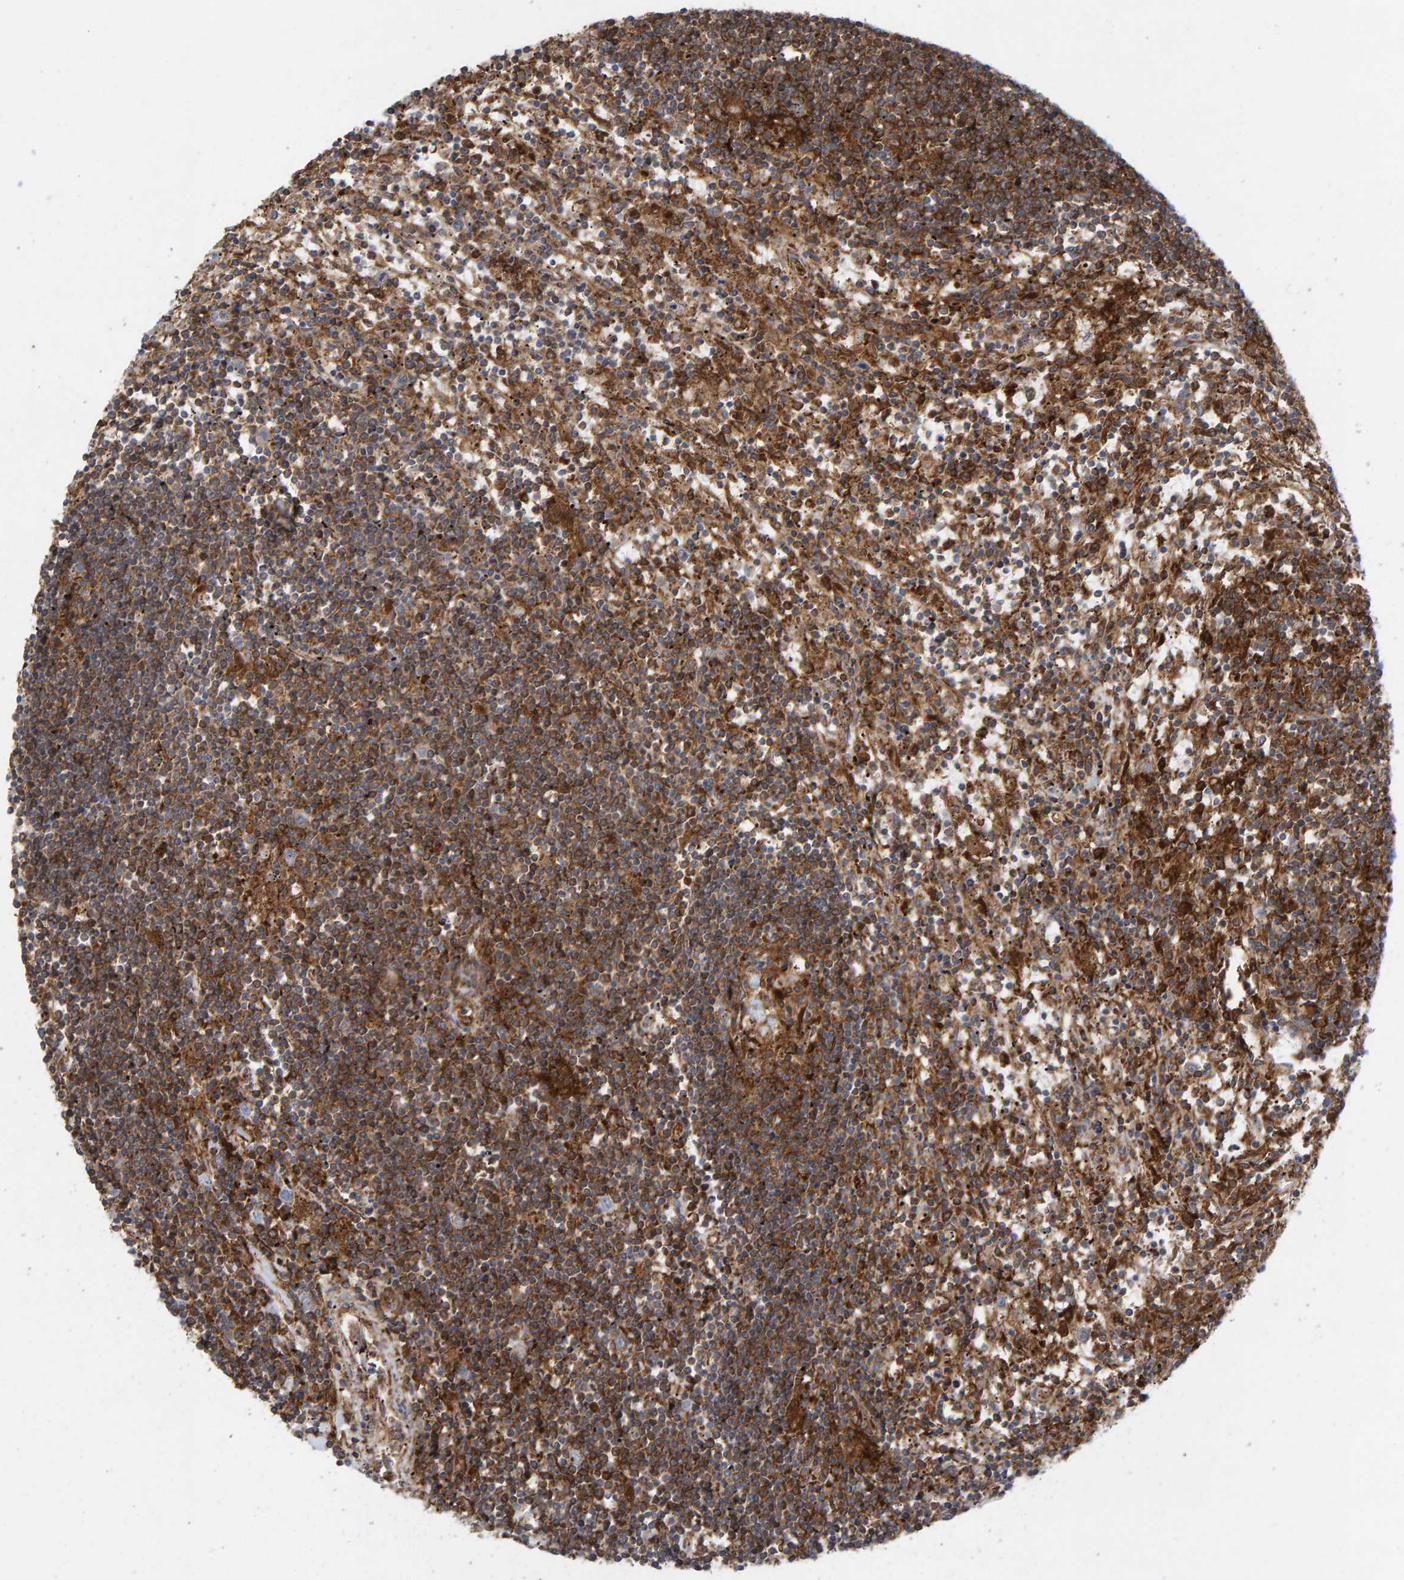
{"staining": {"intensity": "moderate", "quantity": ">75%", "location": "cytoplasmic/membranous"}, "tissue": "lymphoma", "cell_type": "Tumor cells", "image_type": "cancer", "snomed": [{"axis": "morphology", "description": "Malignant lymphoma, non-Hodgkin's type, Low grade"}, {"axis": "topography", "description": "Spleen"}], "caption": "Lymphoma stained with immunohistochemistry (IHC) shows moderate cytoplasmic/membranous staining in approximately >75% of tumor cells.", "gene": "MVP", "patient": {"sex": "male", "age": 76}}